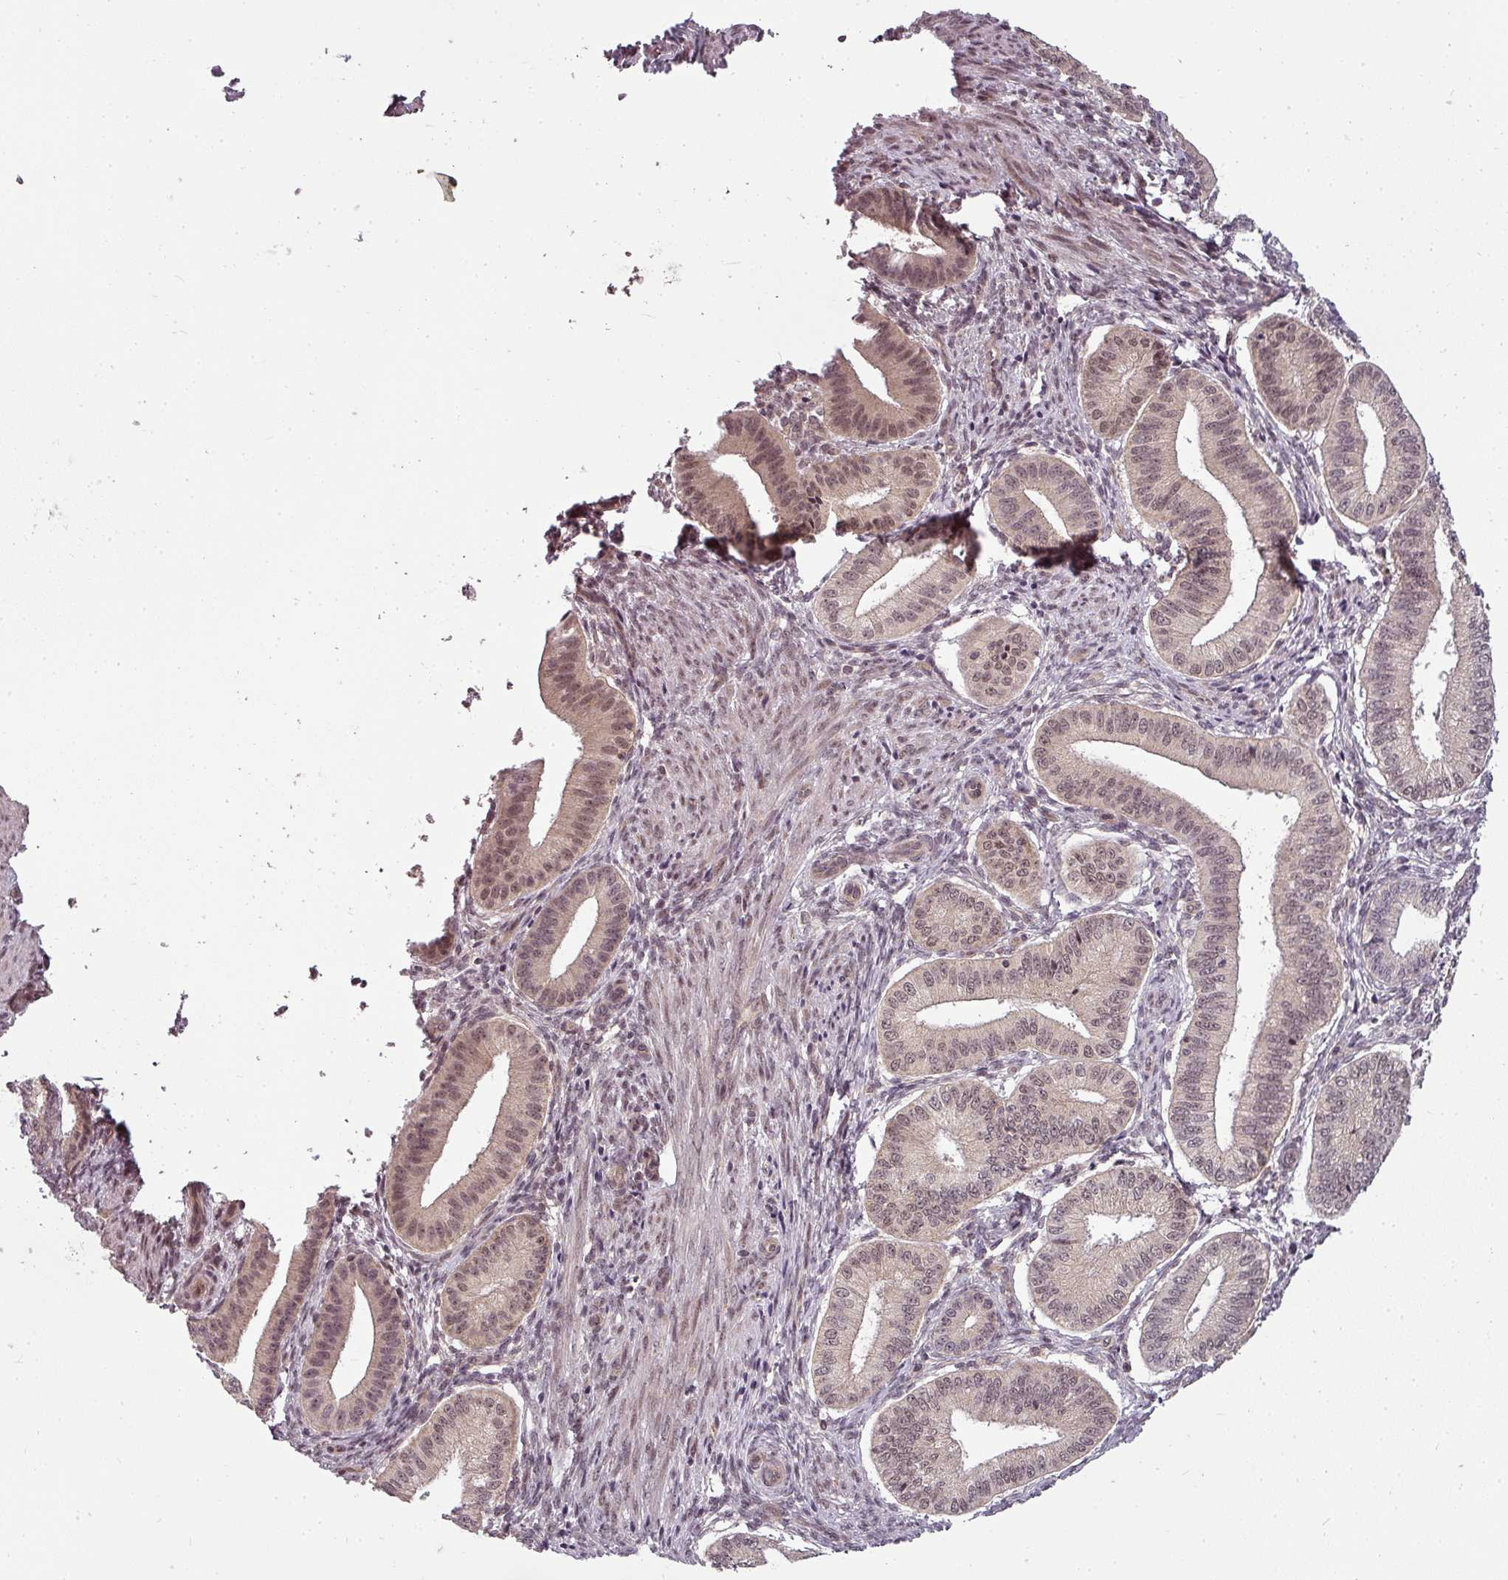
{"staining": {"intensity": "negative", "quantity": "none", "location": "none"}, "tissue": "endometrium", "cell_type": "Cells in endometrial stroma", "image_type": "normal", "snomed": [{"axis": "morphology", "description": "Normal tissue, NOS"}, {"axis": "topography", "description": "Endometrium"}], "caption": "The micrograph displays no significant staining in cells in endometrial stroma of endometrium. (DAB (3,3'-diaminobenzidine) immunohistochemistry with hematoxylin counter stain).", "gene": "CLIC1", "patient": {"sex": "female", "age": 39}}